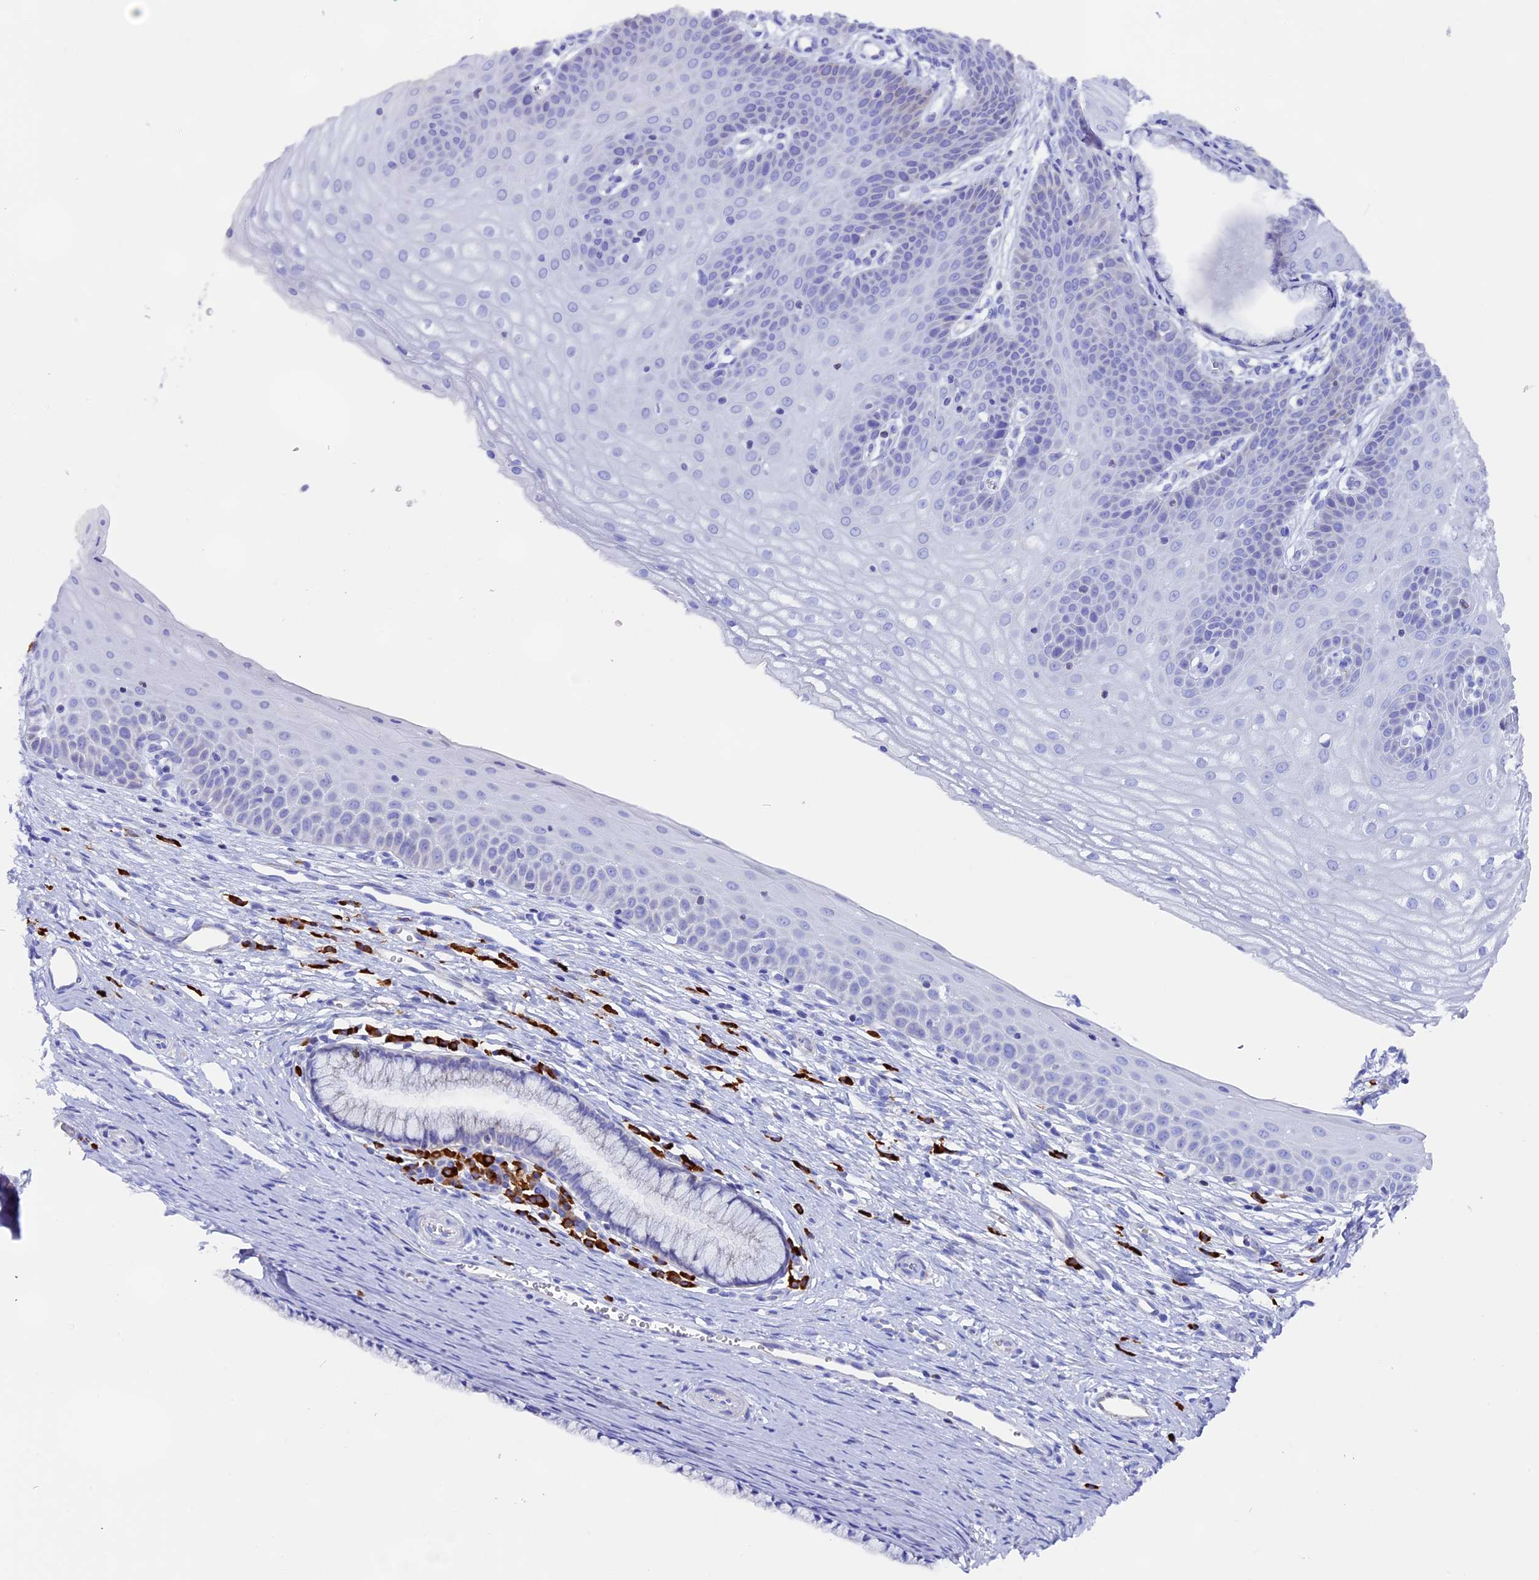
{"staining": {"intensity": "negative", "quantity": "none", "location": "none"}, "tissue": "cervix", "cell_type": "Glandular cells", "image_type": "normal", "snomed": [{"axis": "morphology", "description": "Normal tissue, NOS"}, {"axis": "topography", "description": "Cervix"}], "caption": "A photomicrograph of cervix stained for a protein exhibits no brown staining in glandular cells. Brightfield microscopy of immunohistochemistry stained with DAB (brown) and hematoxylin (blue), captured at high magnification.", "gene": "FKBP11", "patient": {"sex": "female", "age": 36}}